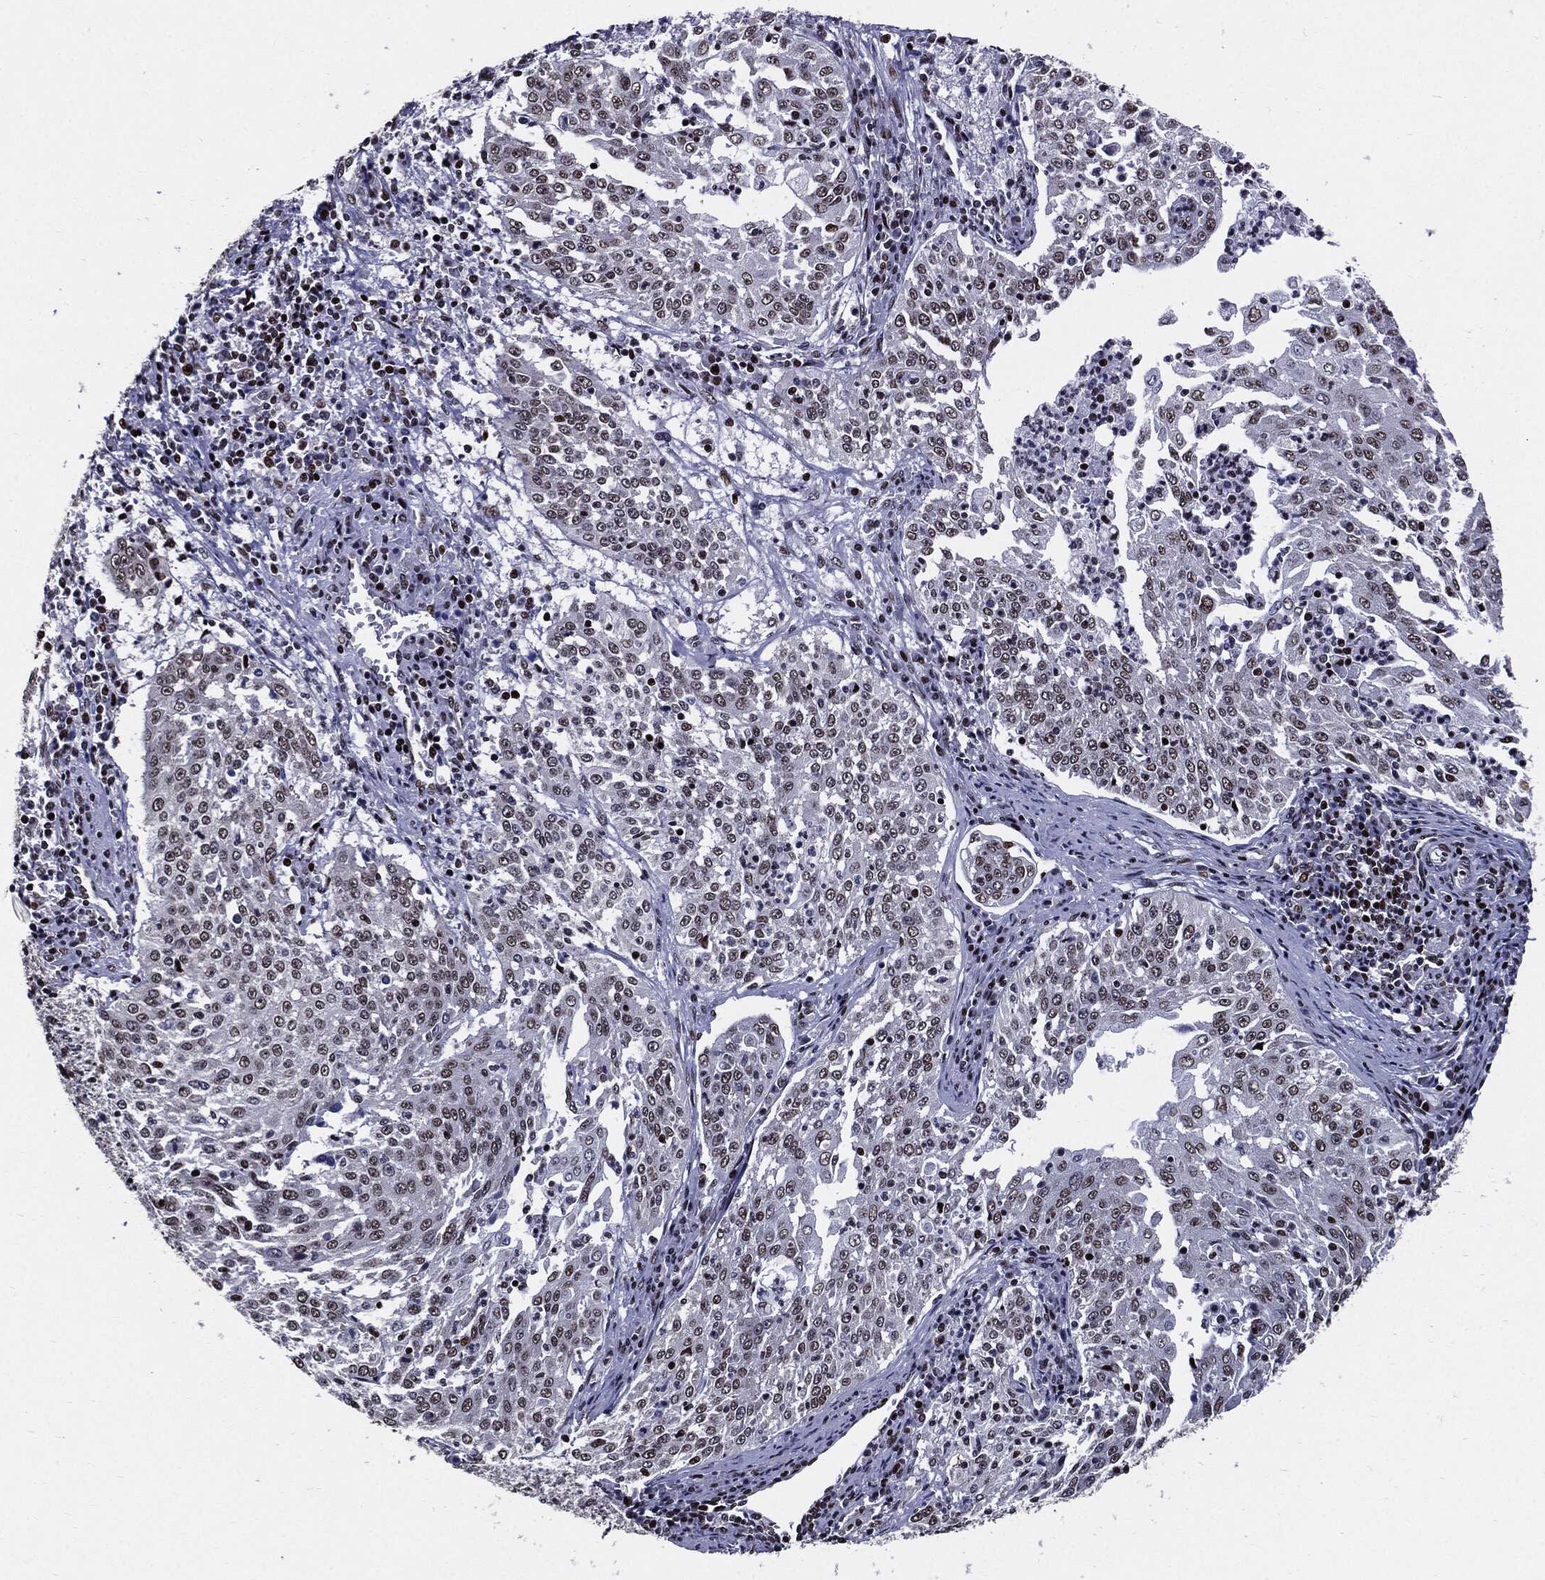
{"staining": {"intensity": "weak", "quantity": "25%-75%", "location": "nuclear"}, "tissue": "cervical cancer", "cell_type": "Tumor cells", "image_type": "cancer", "snomed": [{"axis": "morphology", "description": "Squamous cell carcinoma, NOS"}, {"axis": "topography", "description": "Cervix"}], "caption": "A photomicrograph showing weak nuclear expression in about 25%-75% of tumor cells in cervical squamous cell carcinoma, as visualized by brown immunohistochemical staining.", "gene": "ZFP91", "patient": {"sex": "female", "age": 41}}